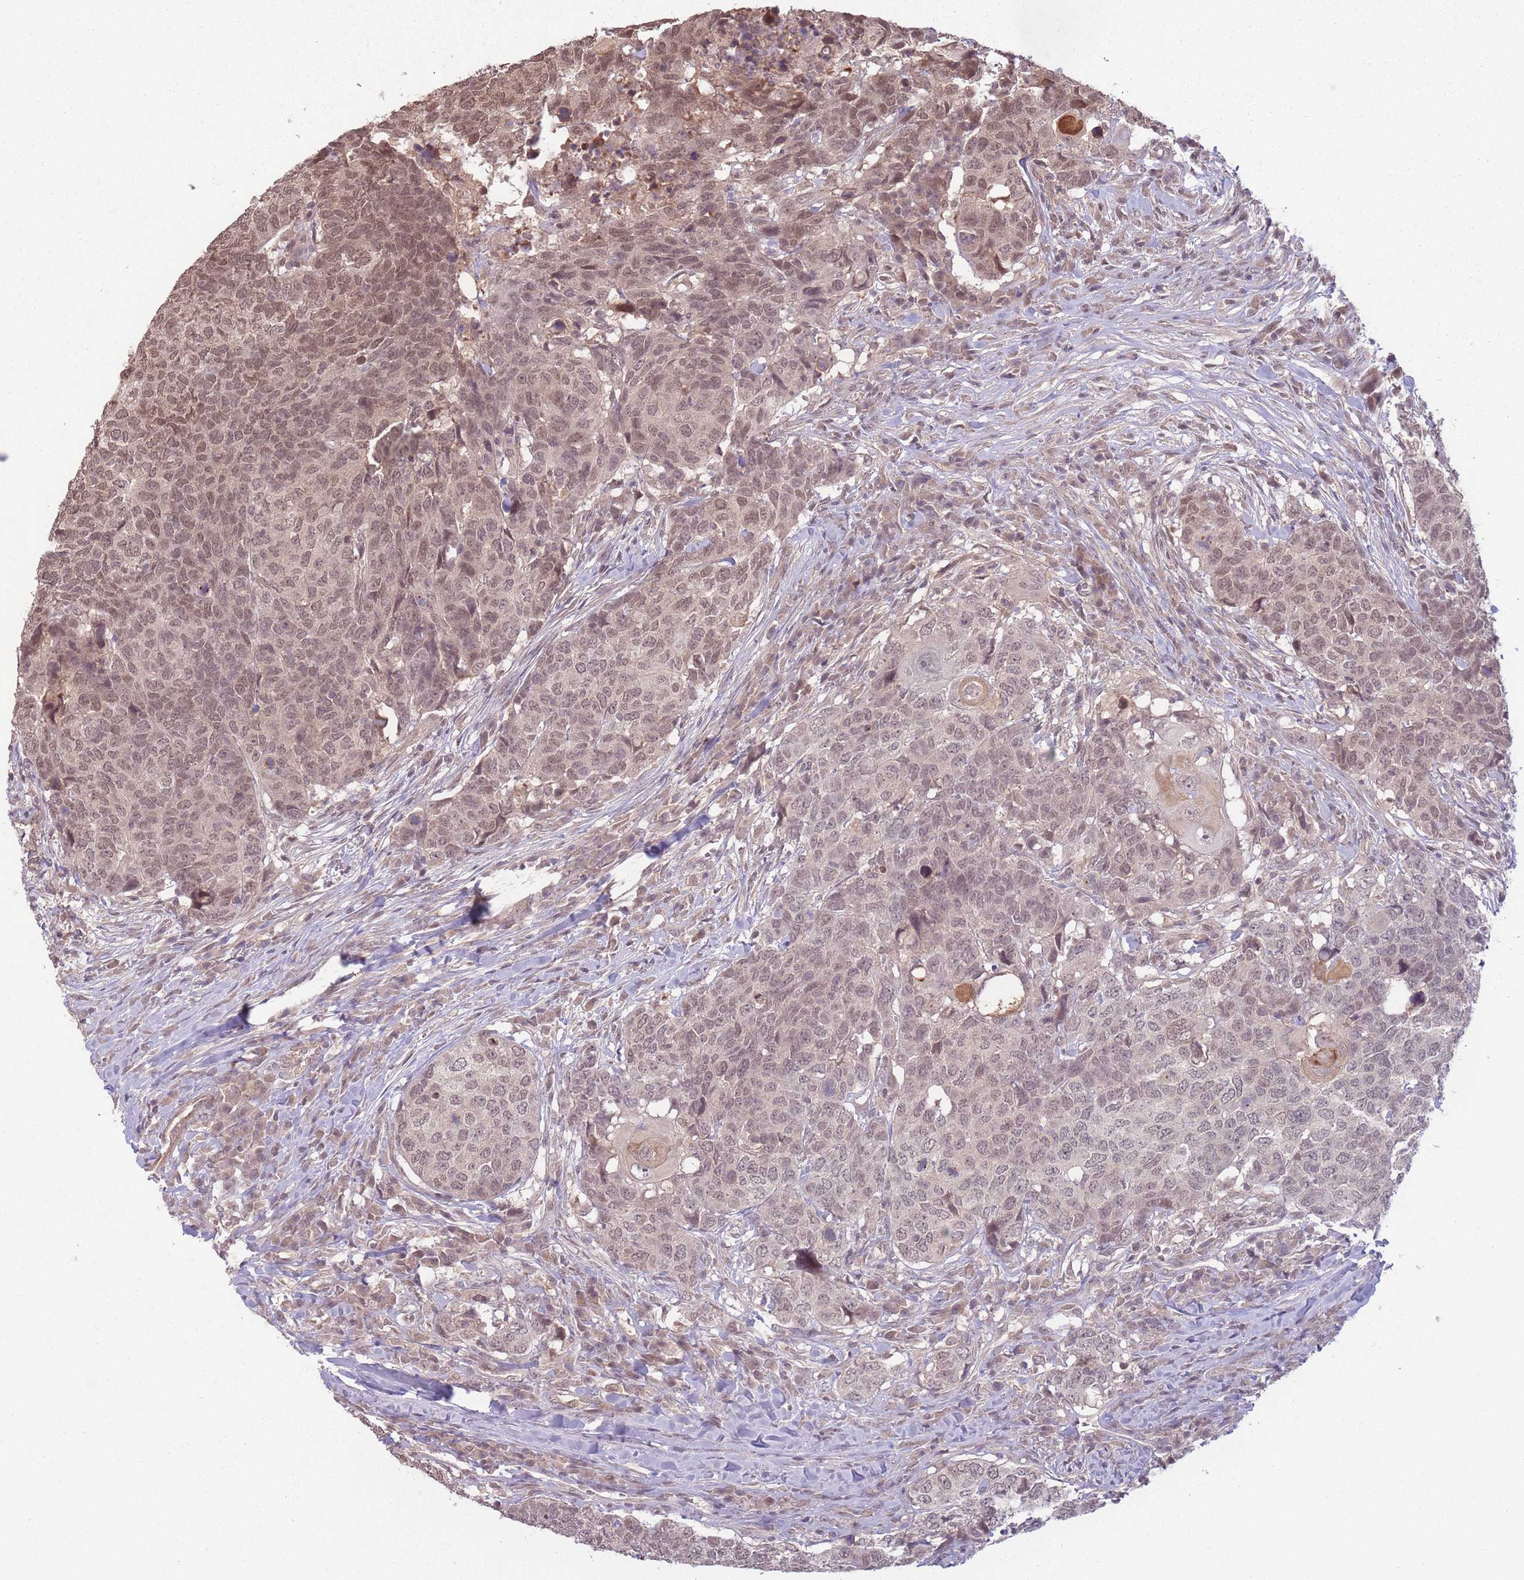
{"staining": {"intensity": "weak", "quantity": "25%-75%", "location": "nuclear"}, "tissue": "head and neck cancer", "cell_type": "Tumor cells", "image_type": "cancer", "snomed": [{"axis": "morphology", "description": "Normal tissue, NOS"}, {"axis": "morphology", "description": "Squamous cell carcinoma, NOS"}, {"axis": "topography", "description": "Skeletal muscle"}, {"axis": "topography", "description": "Vascular tissue"}, {"axis": "topography", "description": "Peripheral nerve tissue"}, {"axis": "topography", "description": "Head-Neck"}], "caption": "DAB immunohistochemical staining of human head and neck cancer reveals weak nuclear protein positivity in approximately 25%-75% of tumor cells. (DAB (3,3'-diaminobenzidine) = brown stain, brightfield microscopy at high magnification).", "gene": "CCDC154", "patient": {"sex": "male", "age": 66}}